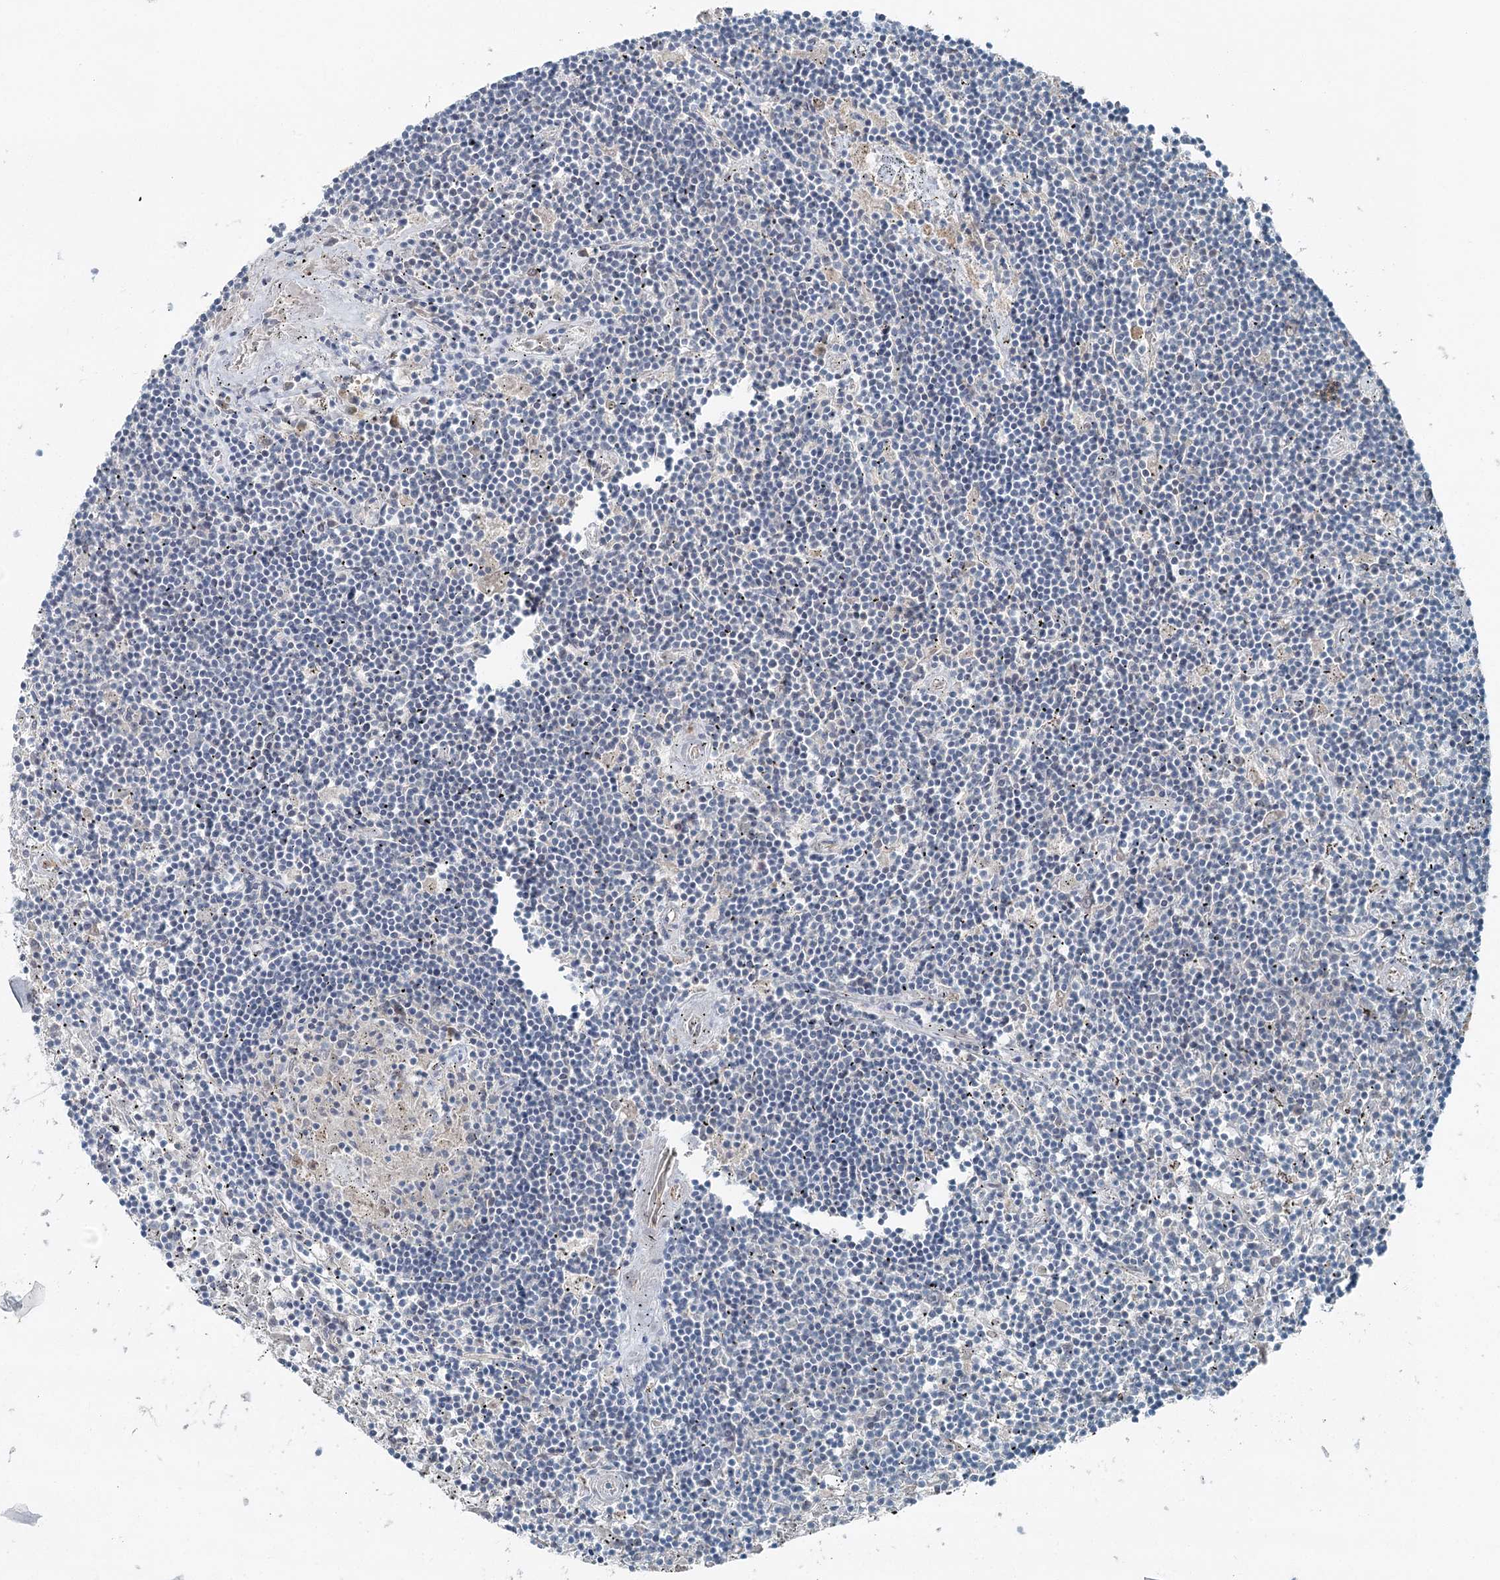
{"staining": {"intensity": "negative", "quantity": "none", "location": "none"}, "tissue": "lymphoma", "cell_type": "Tumor cells", "image_type": "cancer", "snomed": [{"axis": "morphology", "description": "Malignant lymphoma, non-Hodgkin's type, Low grade"}, {"axis": "topography", "description": "Spleen"}], "caption": "This micrograph is of lymphoma stained with immunohistochemistry to label a protein in brown with the nuclei are counter-stained blue. There is no staining in tumor cells.", "gene": "CHCHD5", "patient": {"sex": "male", "age": 76}}